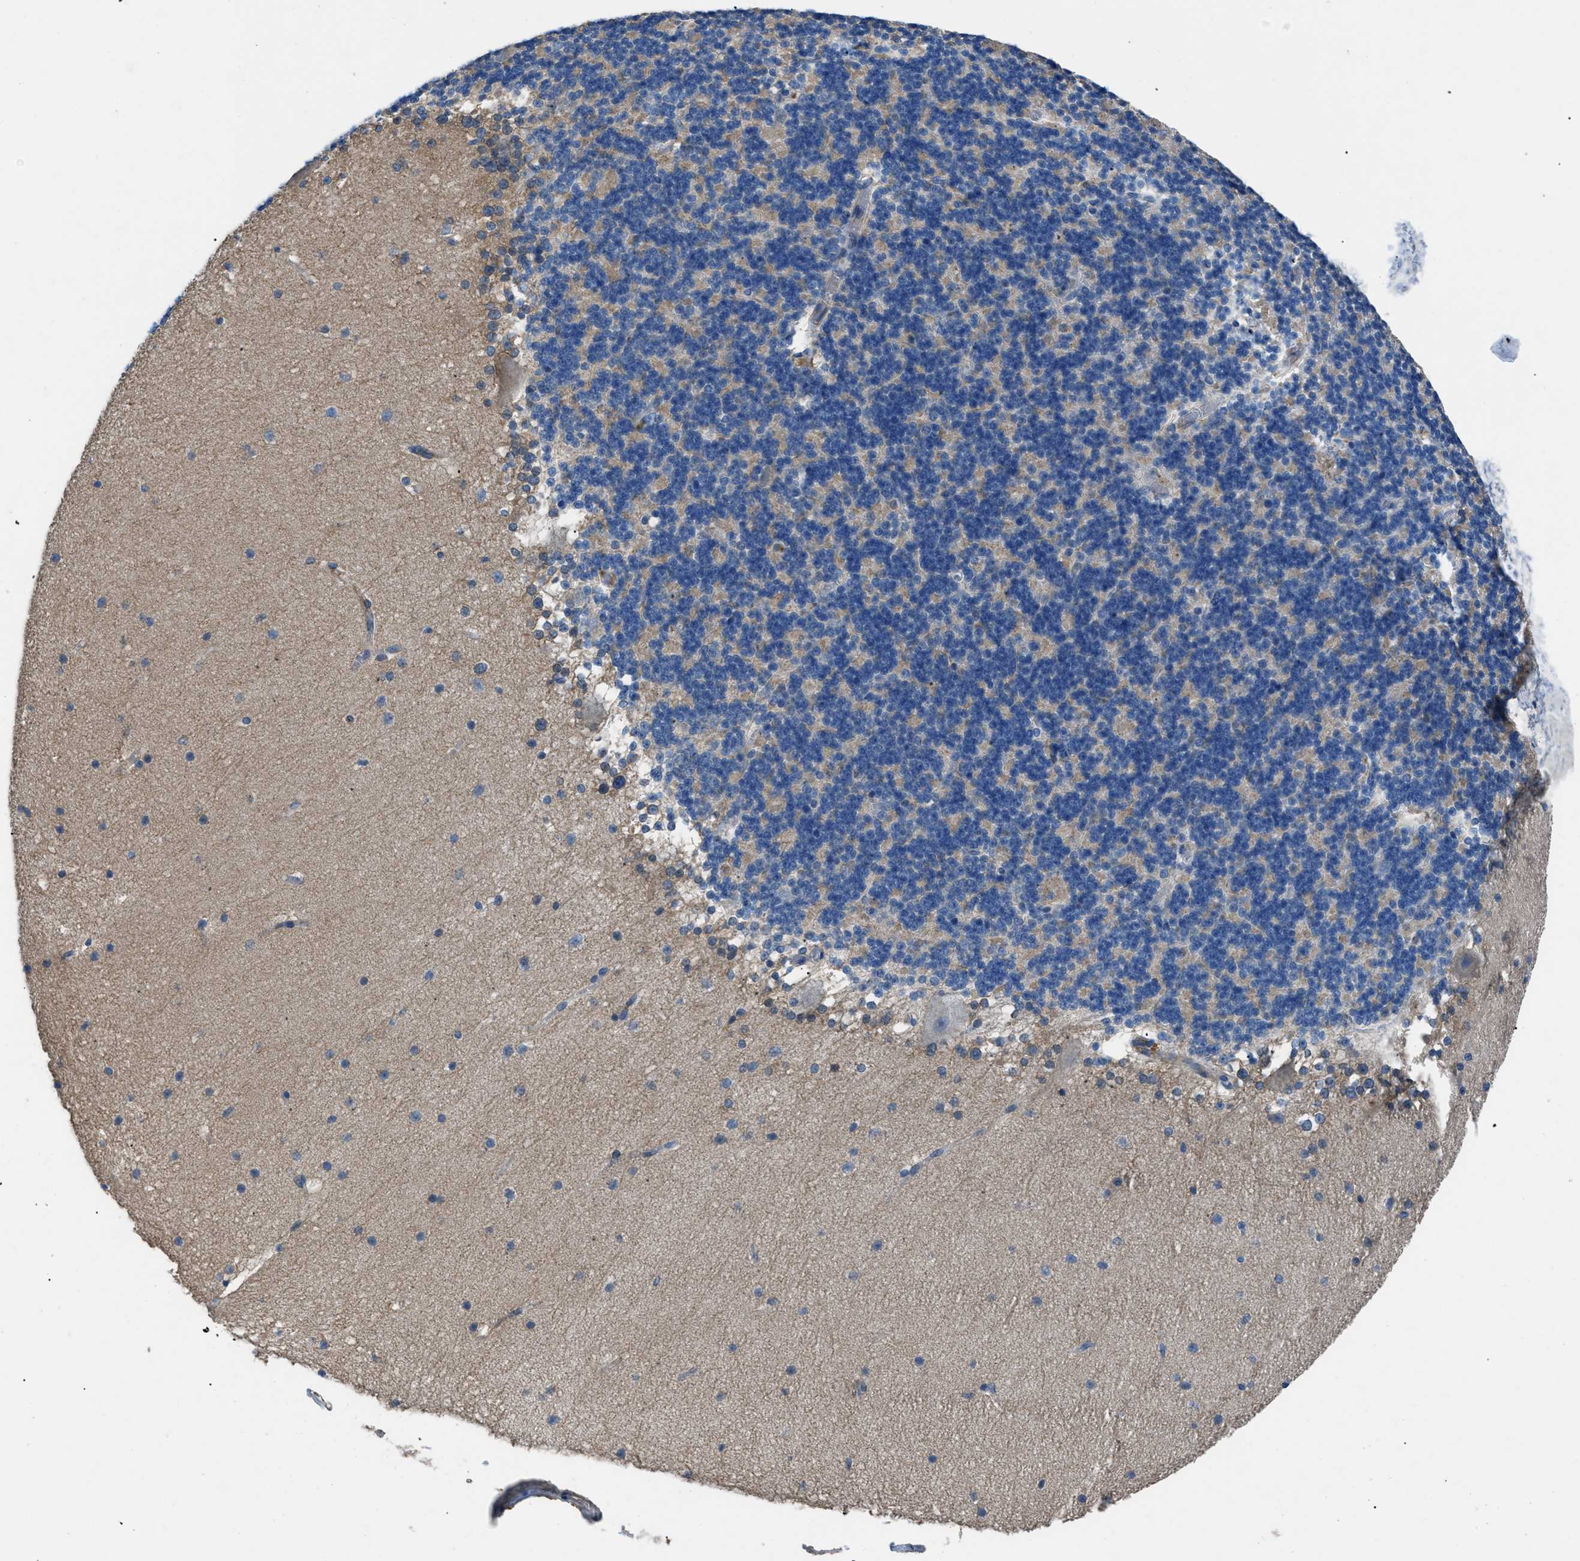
{"staining": {"intensity": "weak", "quantity": "<25%", "location": "cytoplasmic/membranous"}, "tissue": "cerebellum", "cell_type": "Cells in granular layer", "image_type": "normal", "snomed": [{"axis": "morphology", "description": "Normal tissue, NOS"}, {"axis": "topography", "description": "Cerebellum"}], "caption": "DAB (3,3'-diaminobenzidine) immunohistochemical staining of unremarkable human cerebellum demonstrates no significant positivity in cells in granular layer. (DAB immunohistochemistry (IHC) visualized using brightfield microscopy, high magnification).", "gene": "SGCZ", "patient": {"sex": "female", "age": 19}}